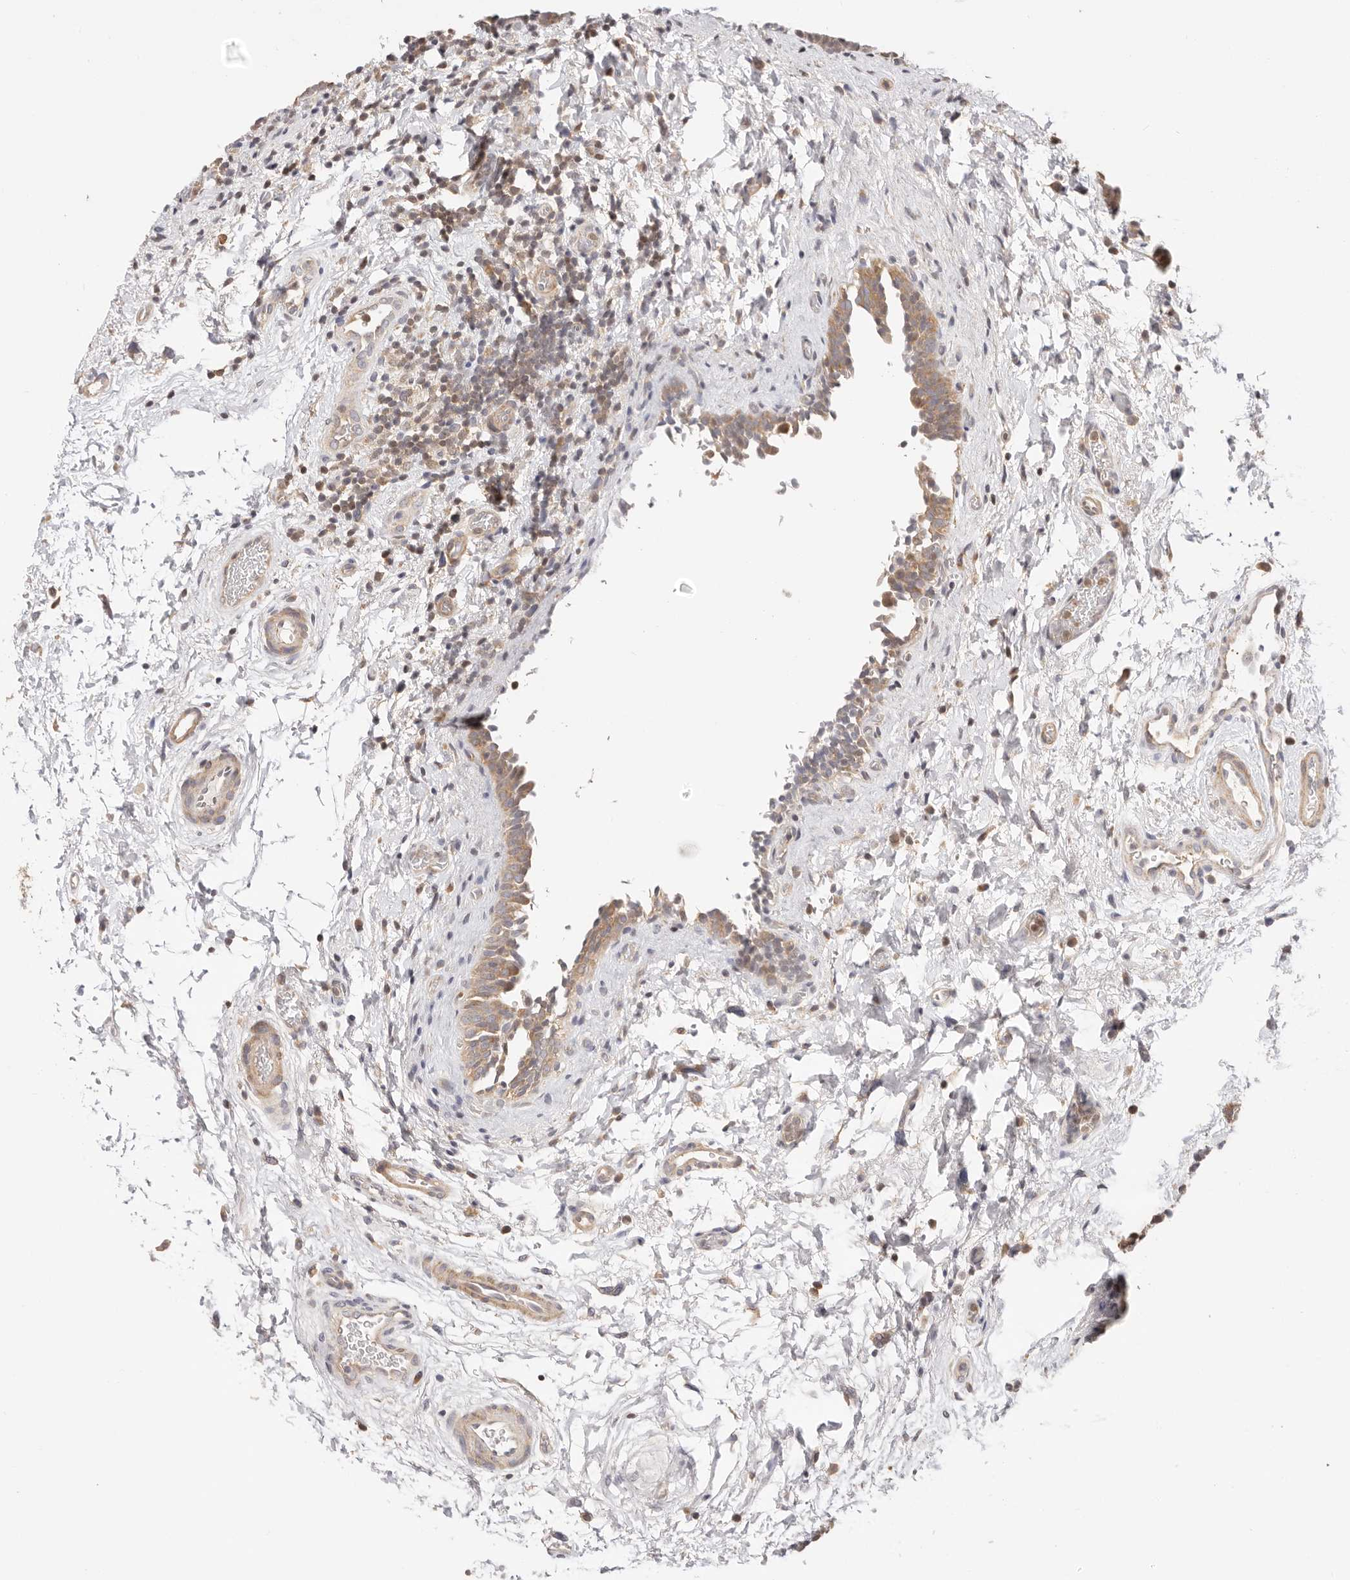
{"staining": {"intensity": "moderate", "quantity": ">75%", "location": "cytoplasmic/membranous"}, "tissue": "urinary bladder", "cell_type": "Urothelial cells", "image_type": "normal", "snomed": [{"axis": "morphology", "description": "Normal tissue, NOS"}, {"axis": "topography", "description": "Urinary bladder"}], "caption": "This histopathology image displays unremarkable urinary bladder stained with immunohistochemistry (IHC) to label a protein in brown. The cytoplasmic/membranous of urothelial cells show moderate positivity for the protein. Nuclei are counter-stained blue.", "gene": "KCMF1", "patient": {"sex": "male", "age": 83}}